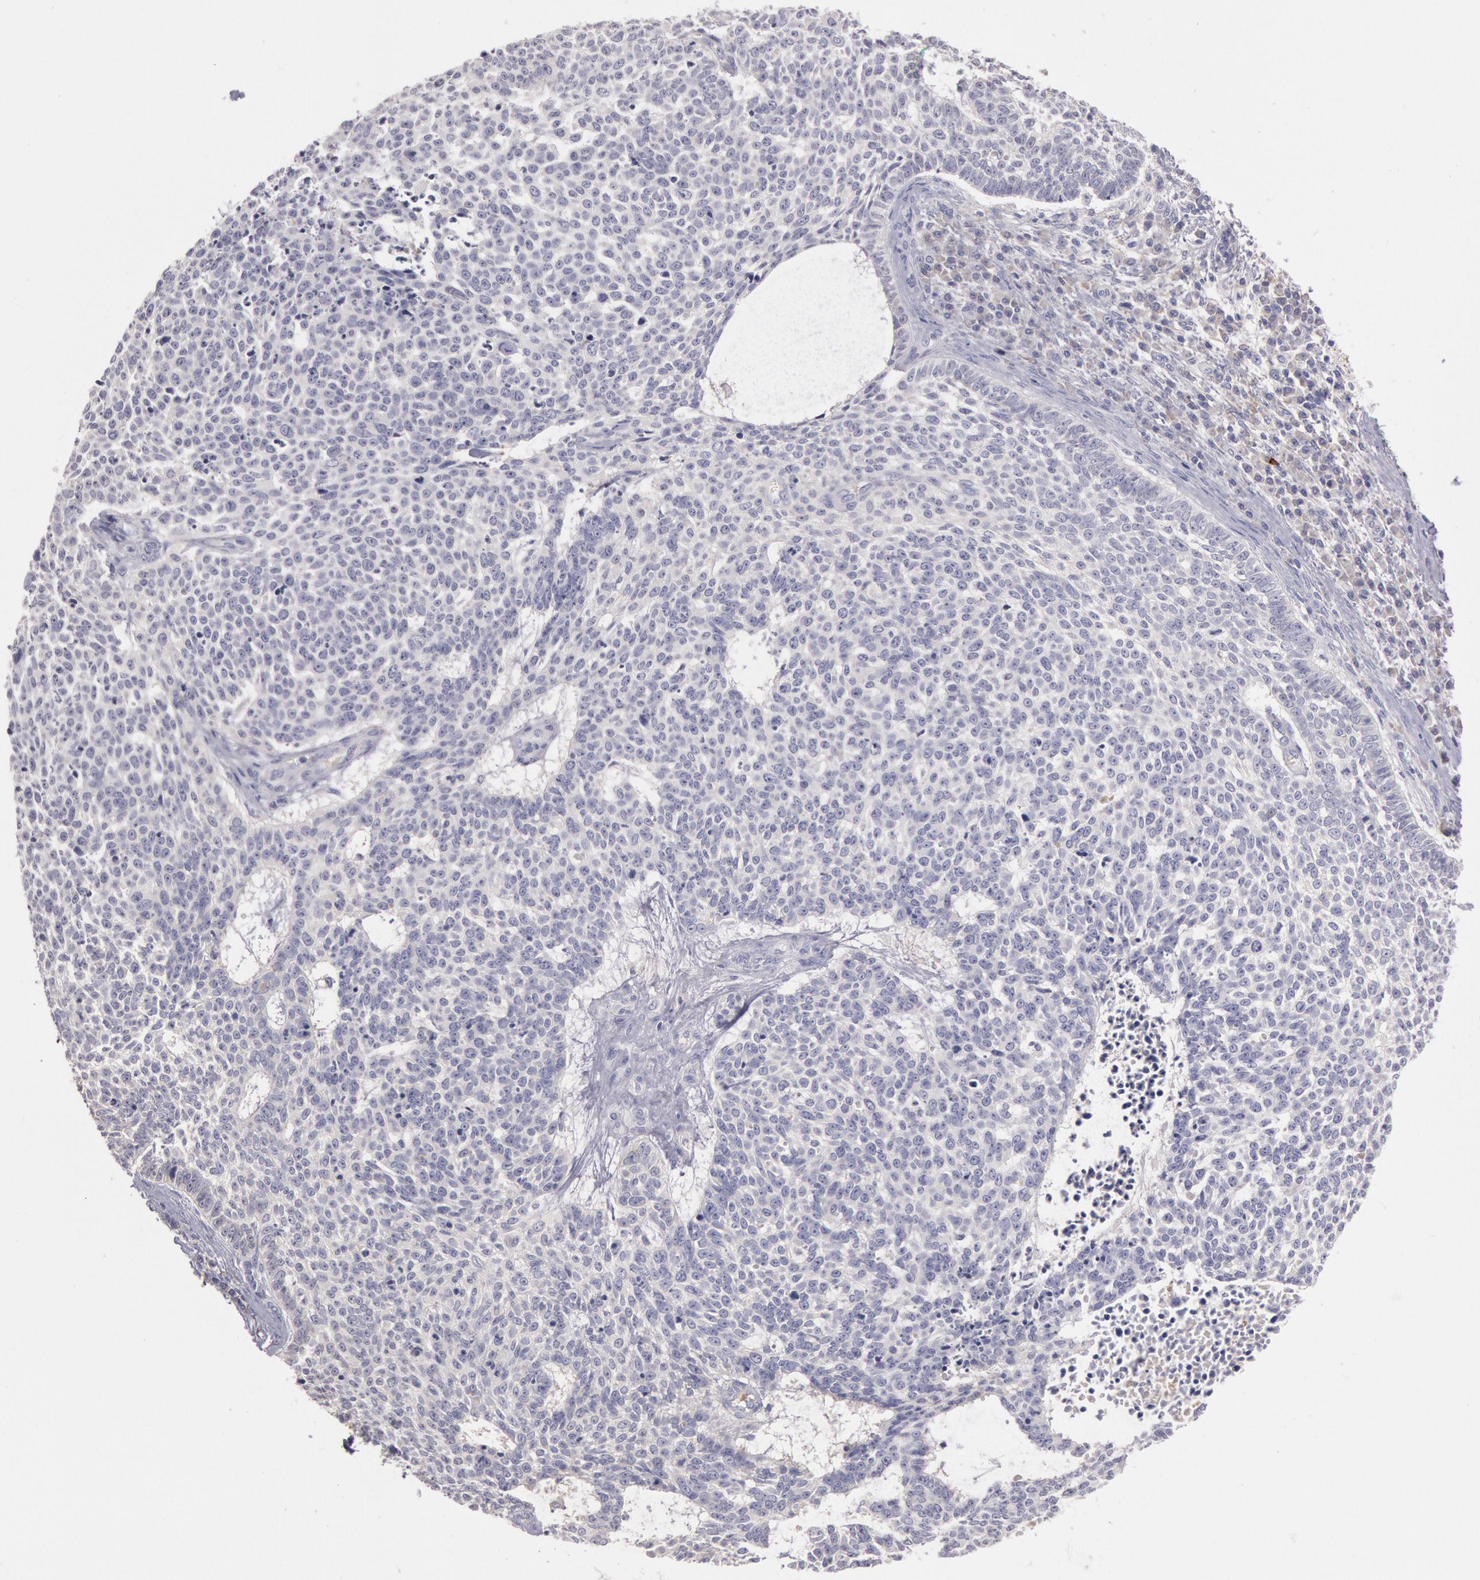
{"staining": {"intensity": "negative", "quantity": "none", "location": "none"}, "tissue": "skin cancer", "cell_type": "Tumor cells", "image_type": "cancer", "snomed": [{"axis": "morphology", "description": "Basal cell carcinoma"}, {"axis": "topography", "description": "Skin"}], "caption": "Immunohistochemical staining of skin basal cell carcinoma demonstrates no significant staining in tumor cells.", "gene": "C1R", "patient": {"sex": "female", "age": 89}}